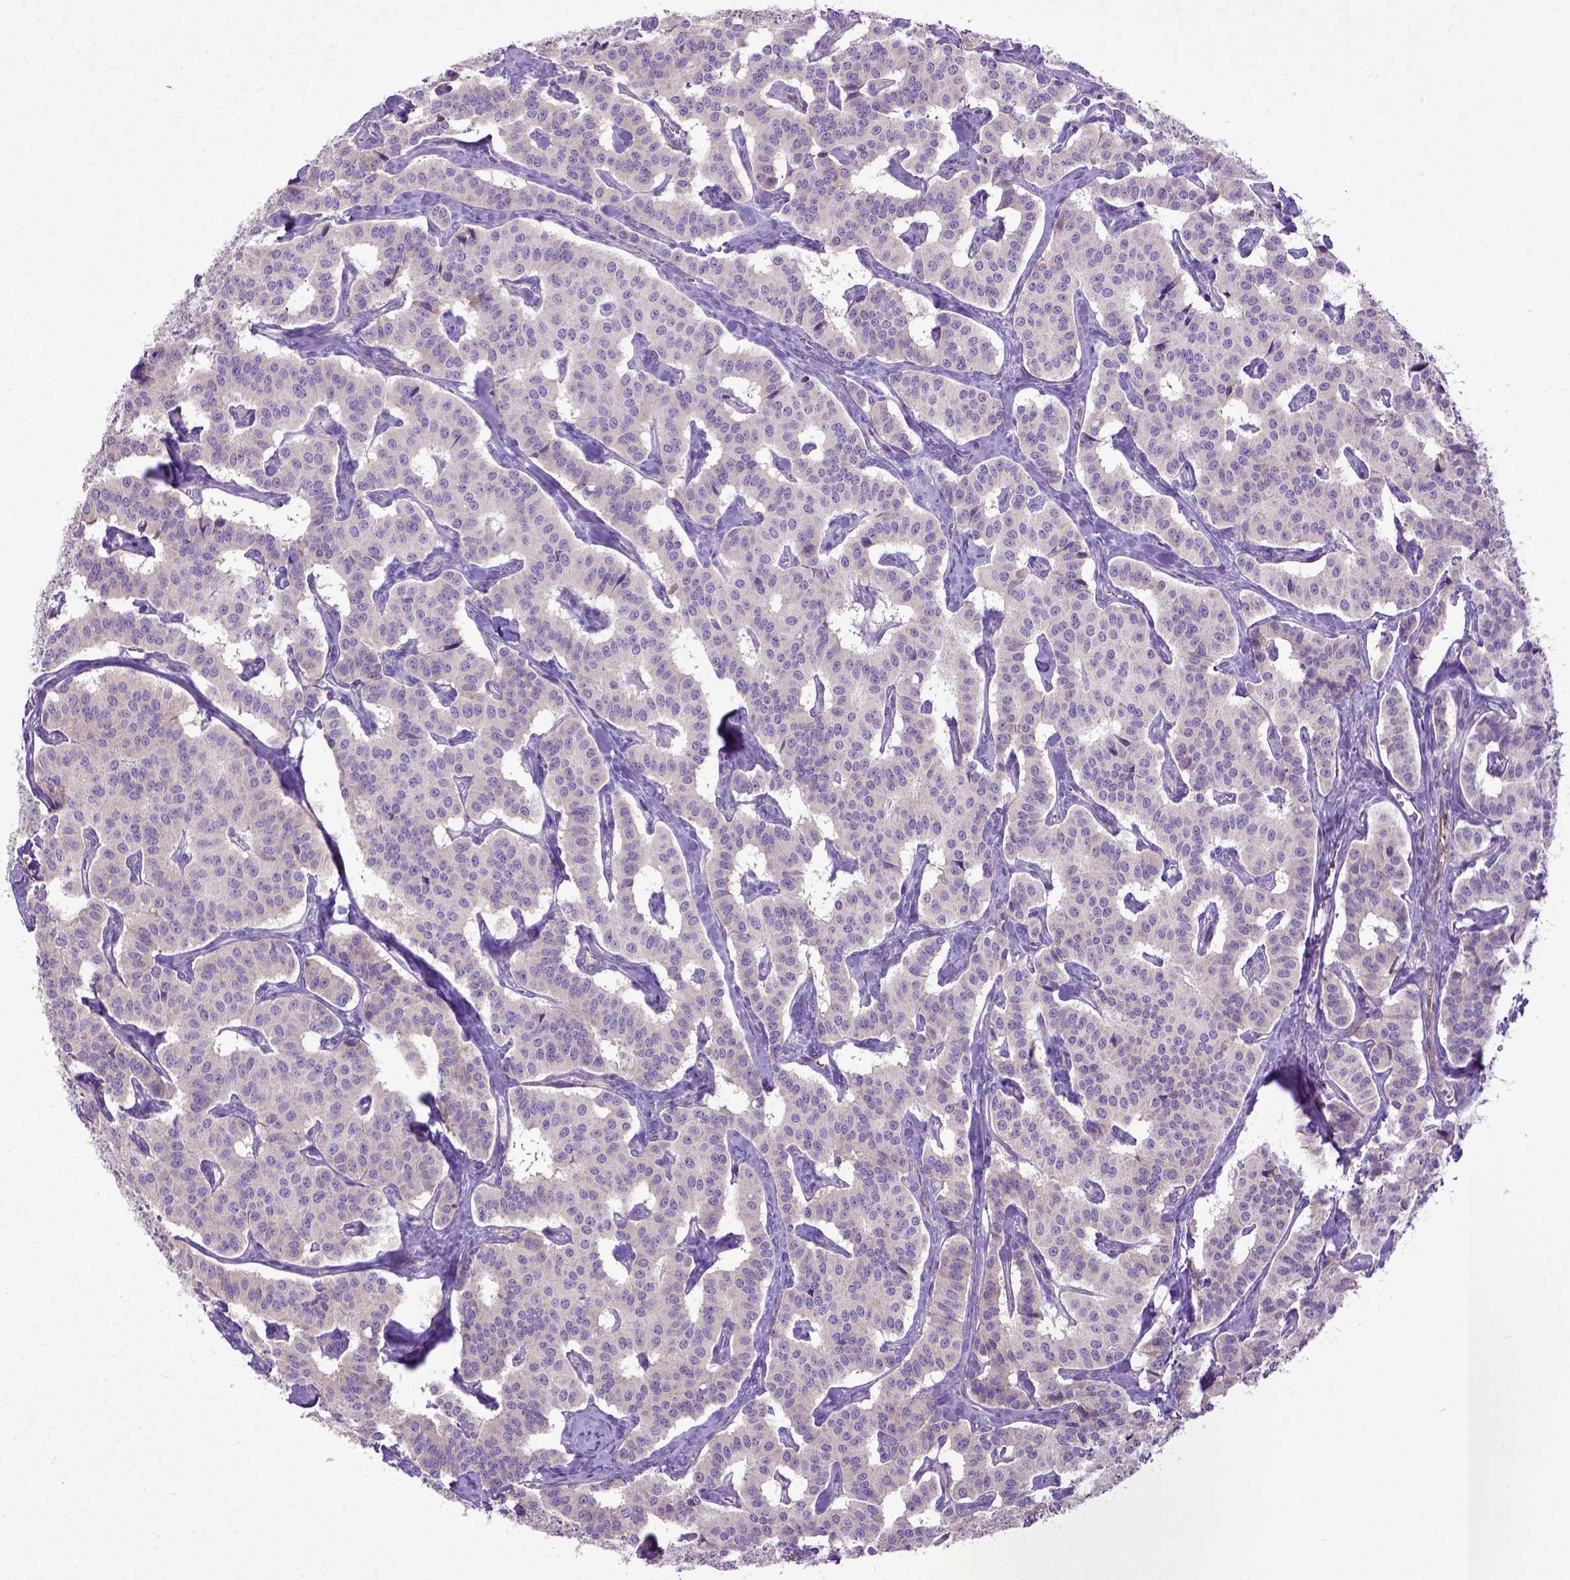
{"staining": {"intensity": "negative", "quantity": "none", "location": "none"}, "tissue": "carcinoid", "cell_type": "Tumor cells", "image_type": "cancer", "snomed": [{"axis": "morphology", "description": "Carcinoid, malignant, NOS"}, {"axis": "topography", "description": "Lung"}], "caption": "Carcinoid (malignant) was stained to show a protein in brown. There is no significant expression in tumor cells.", "gene": "DEPDC1B", "patient": {"sex": "female", "age": 46}}